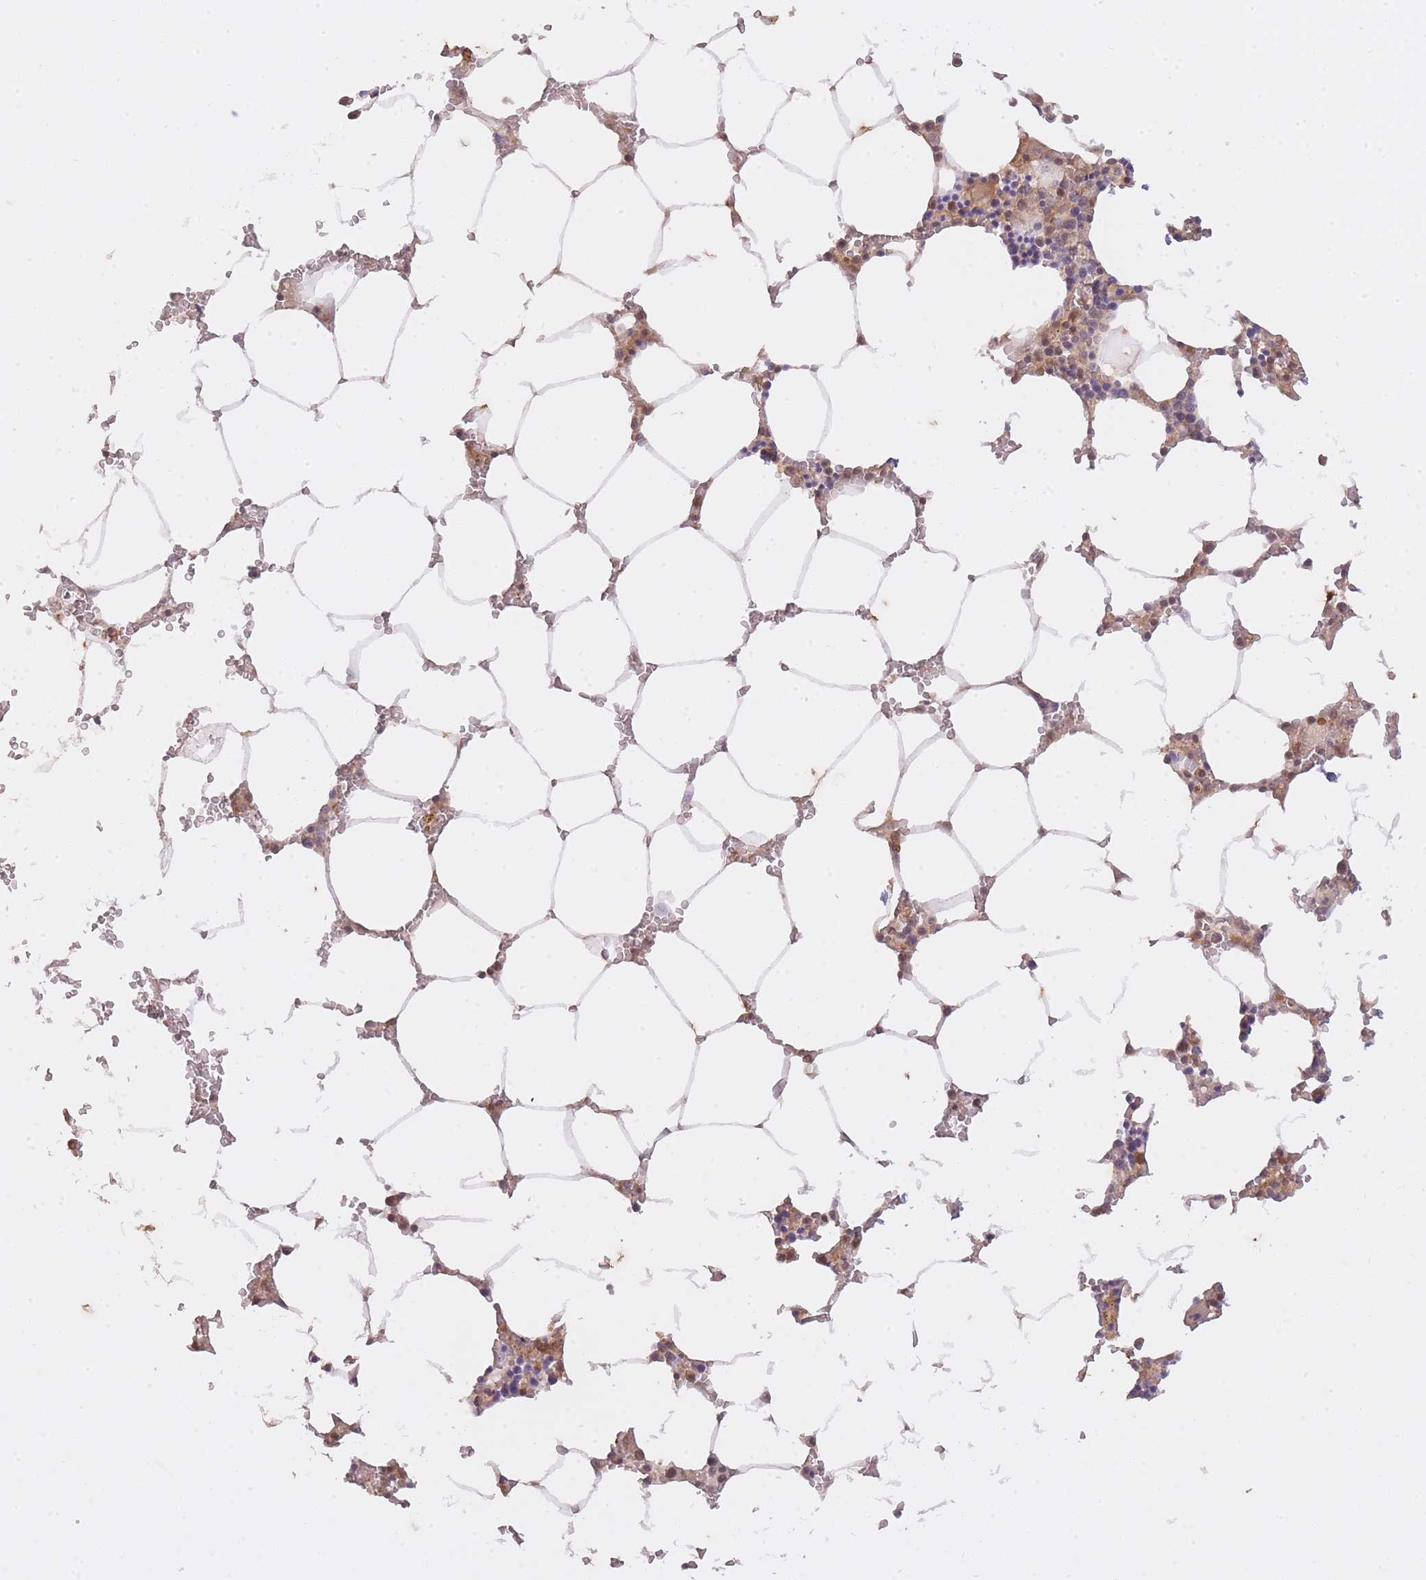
{"staining": {"intensity": "weak", "quantity": "<25%", "location": "cytoplasmic/membranous"}, "tissue": "bone marrow", "cell_type": "Hematopoietic cells", "image_type": "normal", "snomed": [{"axis": "morphology", "description": "Normal tissue, NOS"}, {"axis": "topography", "description": "Bone marrow"}], "caption": "This is a micrograph of IHC staining of unremarkable bone marrow, which shows no positivity in hematopoietic cells.", "gene": "ST8SIA4", "patient": {"sex": "male", "age": 70}}